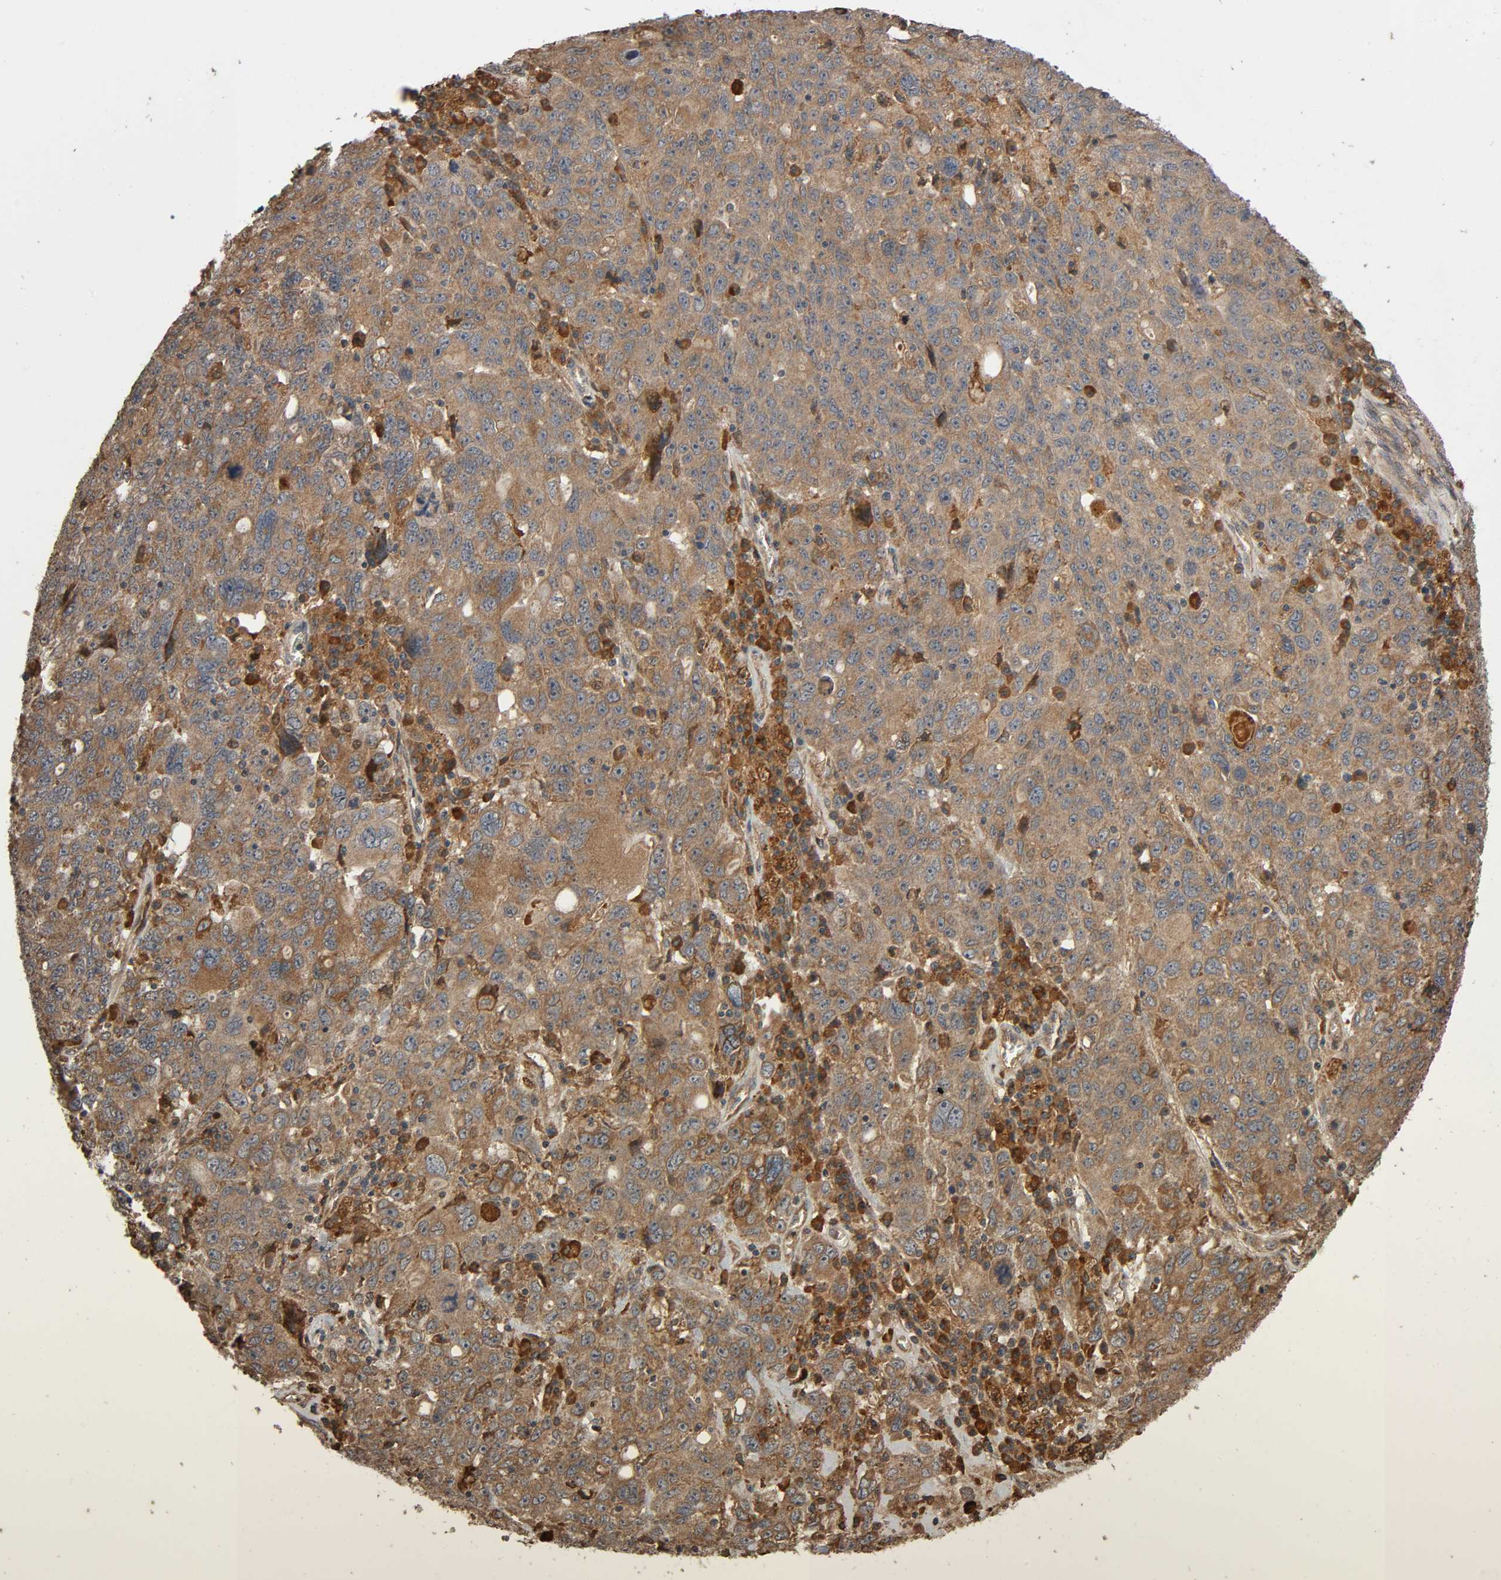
{"staining": {"intensity": "moderate", "quantity": ">75%", "location": "cytoplasmic/membranous"}, "tissue": "ovarian cancer", "cell_type": "Tumor cells", "image_type": "cancer", "snomed": [{"axis": "morphology", "description": "Carcinoma, endometroid"}, {"axis": "topography", "description": "Ovary"}], "caption": "Immunohistochemical staining of ovarian endometroid carcinoma demonstrates moderate cytoplasmic/membranous protein positivity in approximately >75% of tumor cells.", "gene": "MAP3K8", "patient": {"sex": "female", "age": 62}}